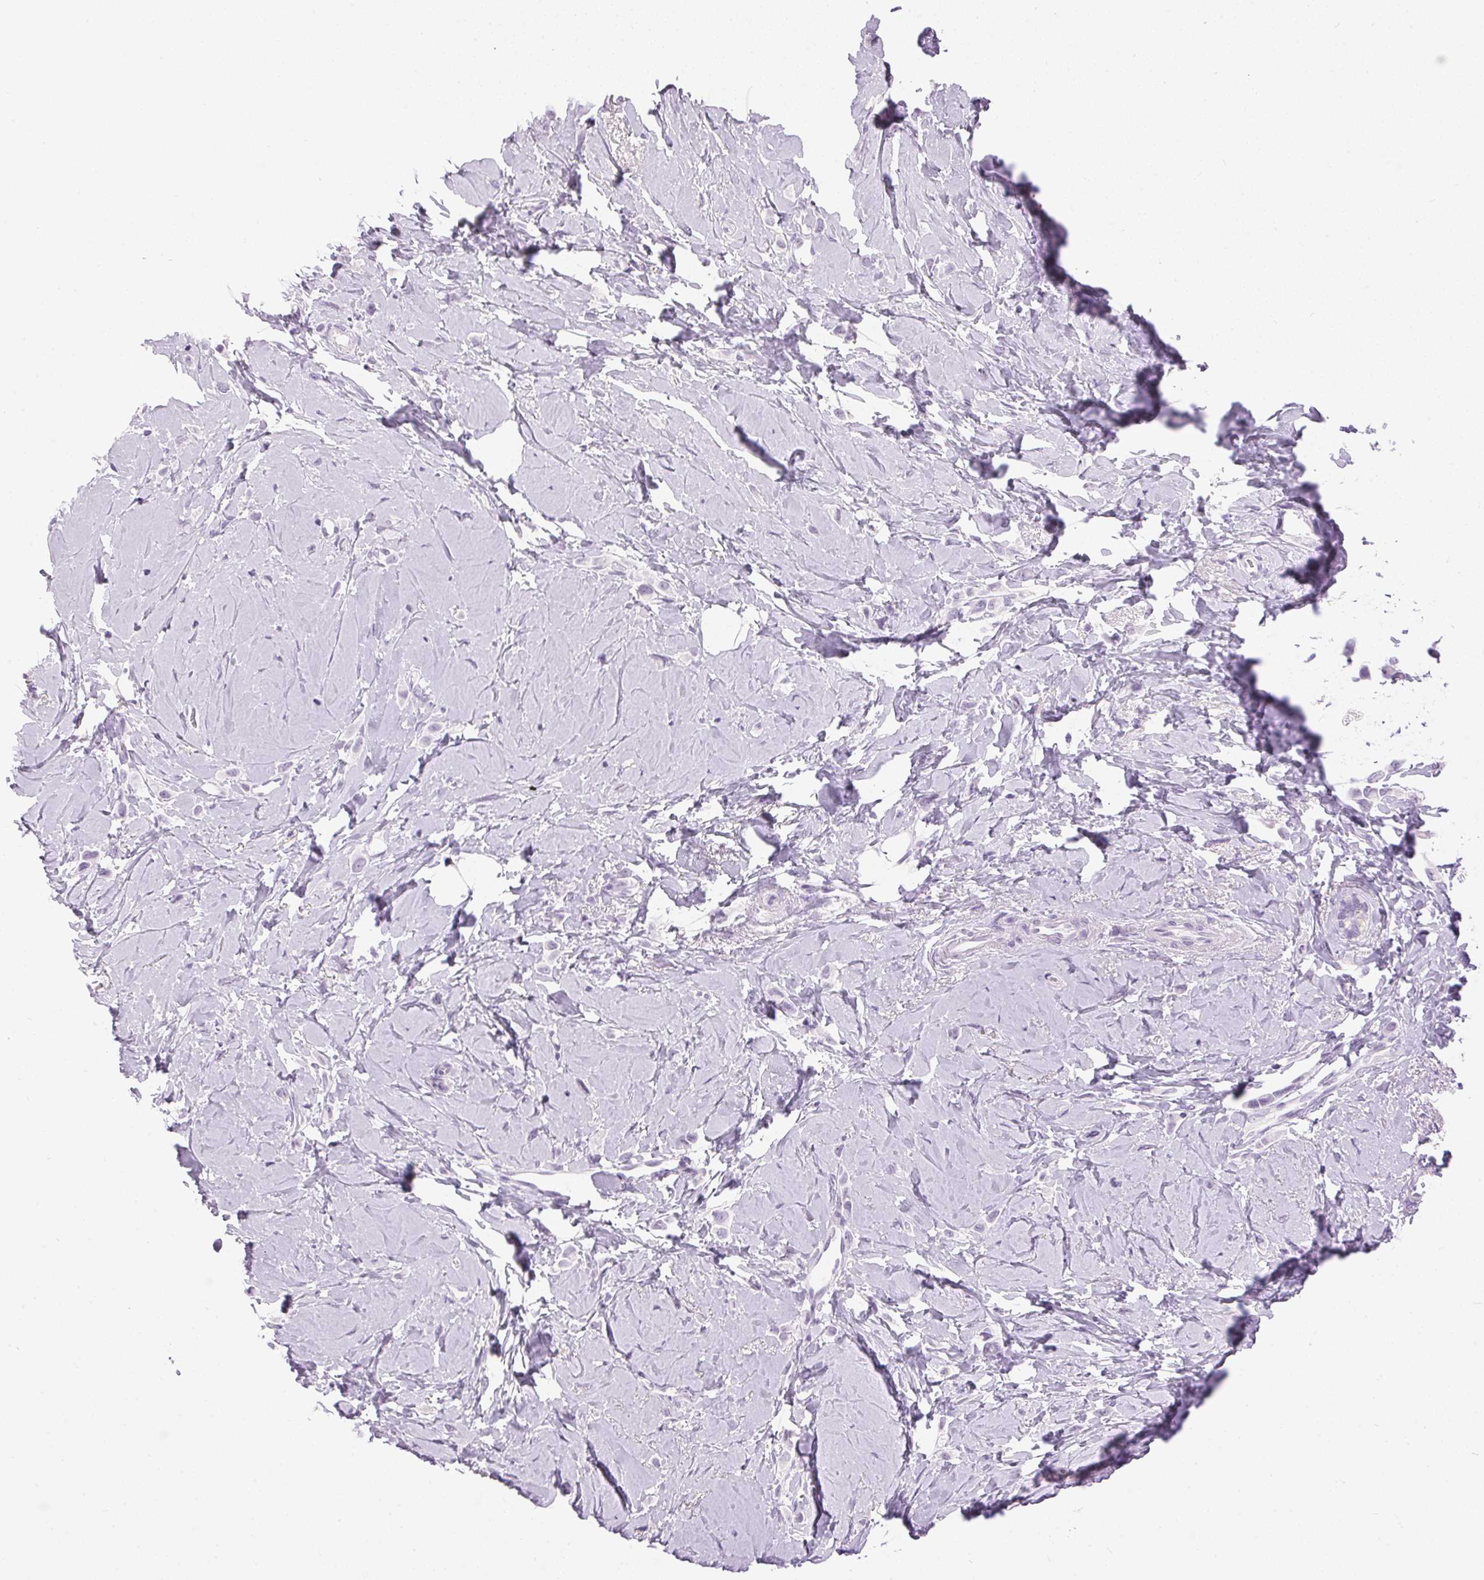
{"staining": {"intensity": "negative", "quantity": "none", "location": "none"}, "tissue": "breast cancer", "cell_type": "Tumor cells", "image_type": "cancer", "snomed": [{"axis": "morphology", "description": "Lobular carcinoma"}, {"axis": "topography", "description": "Breast"}], "caption": "This micrograph is of lobular carcinoma (breast) stained with IHC to label a protein in brown with the nuclei are counter-stained blue. There is no staining in tumor cells.", "gene": "SP7", "patient": {"sex": "female", "age": 66}}